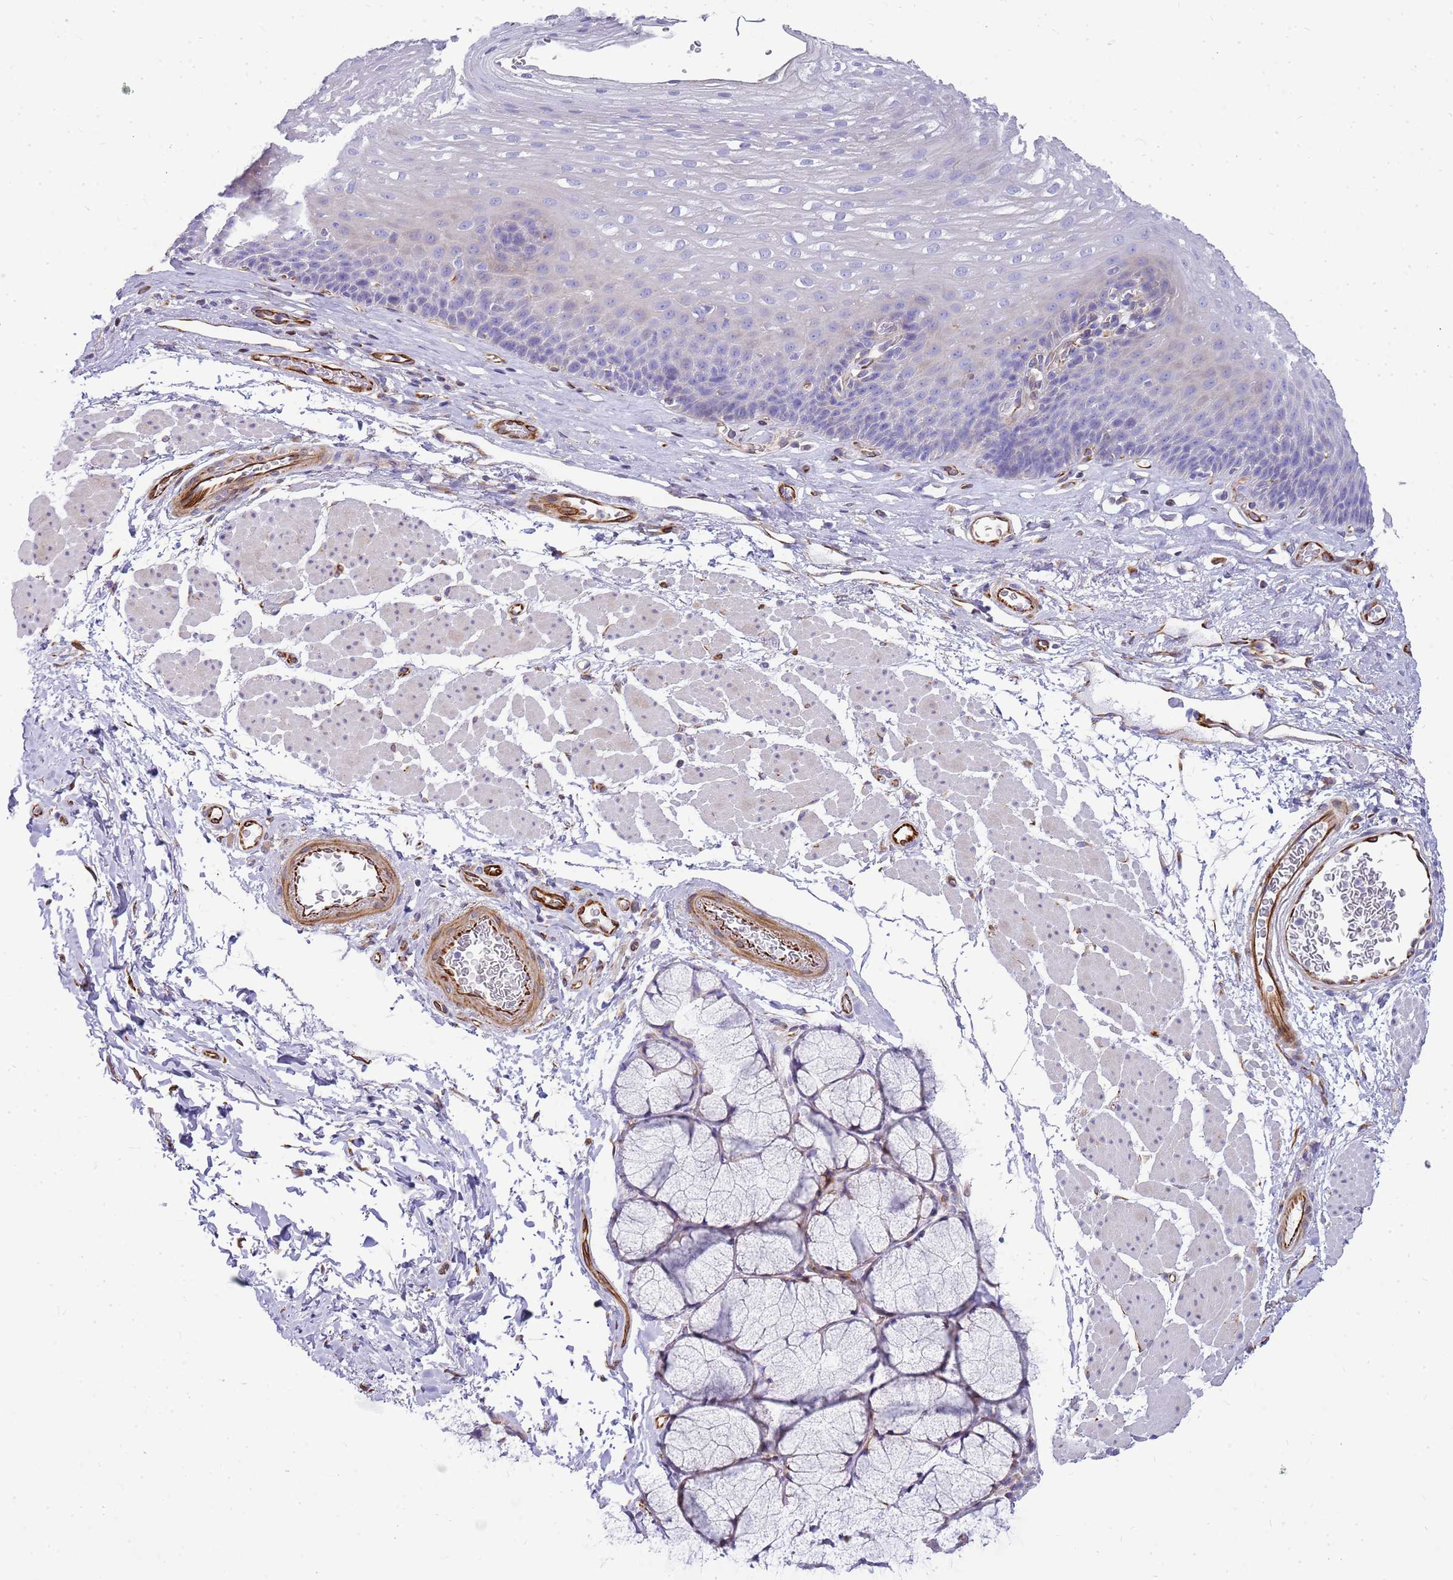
{"staining": {"intensity": "negative", "quantity": "none", "location": "none"}, "tissue": "esophagus", "cell_type": "Squamous epithelial cells", "image_type": "normal", "snomed": [{"axis": "morphology", "description": "Normal tissue, NOS"}, {"axis": "topography", "description": "Esophagus"}], "caption": "This is a histopathology image of IHC staining of normal esophagus, which shows no expression in squamous epithelial cells.", "gene": "ZDHHC1", "patient": {"sex": "female", "age": 66}}